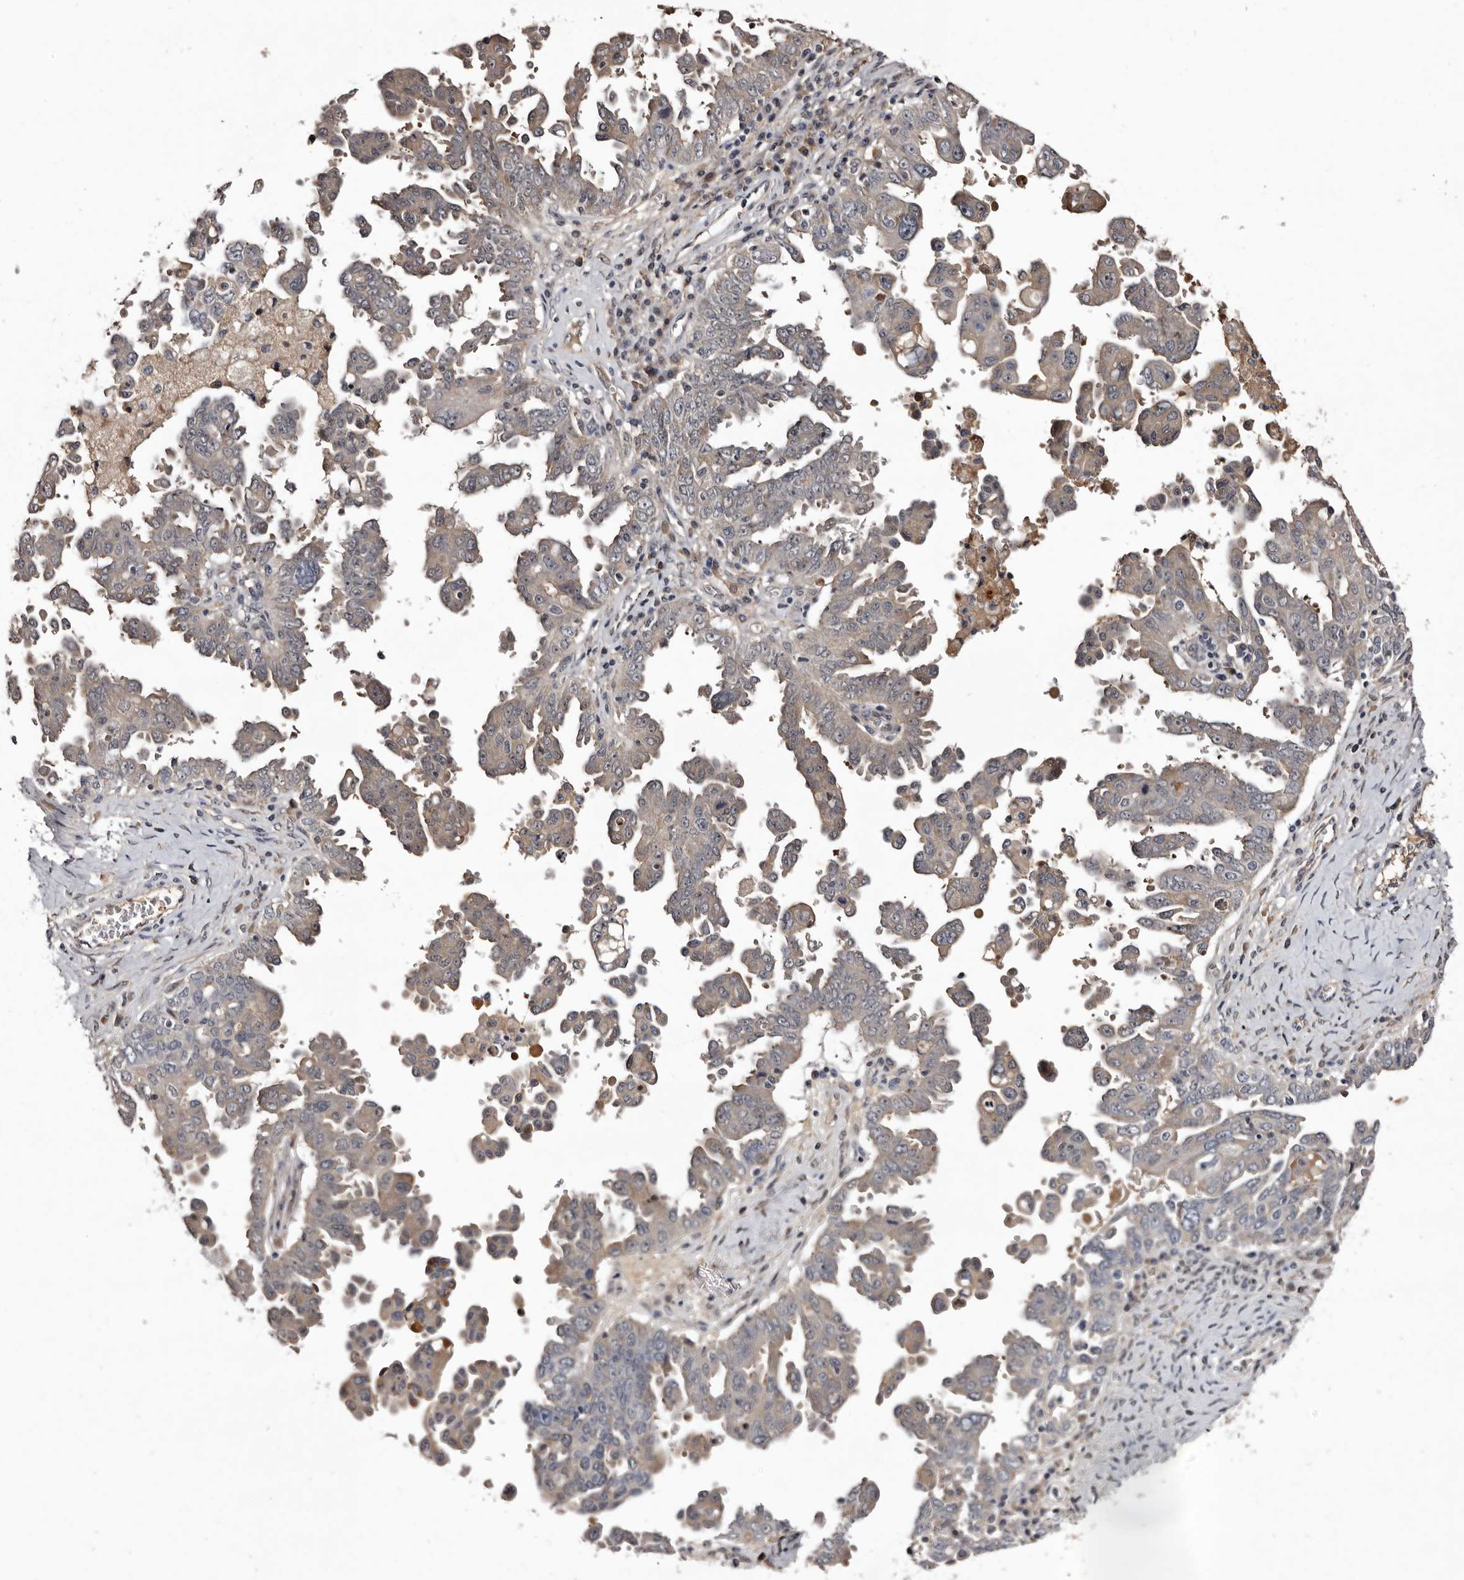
{"staining": {"intensity": "weak", "quantity": "25%-75%", "location": "cytoplasmic/membranous"}, "tissue": "ovarian cancer", "cell_type": "Tumor cells", "image_type": "cancer", "snomed": [{"axis": "morphology", "description": "Carcinoma, endometroid"}, {"axis": "topography", "description": "Ovary"}], "caption": "Immunohistochemical staining of human ovarian cancer (endometroid carcinoma) exhibits low levels of weak cytoplasmic/membranous protein expression in approximately 25%-75% of tumor cells. (IHC, brightfield microscopy, high magnification).", "gene": "LANCL2", "patient": {"sex": "female", "age": 62}}